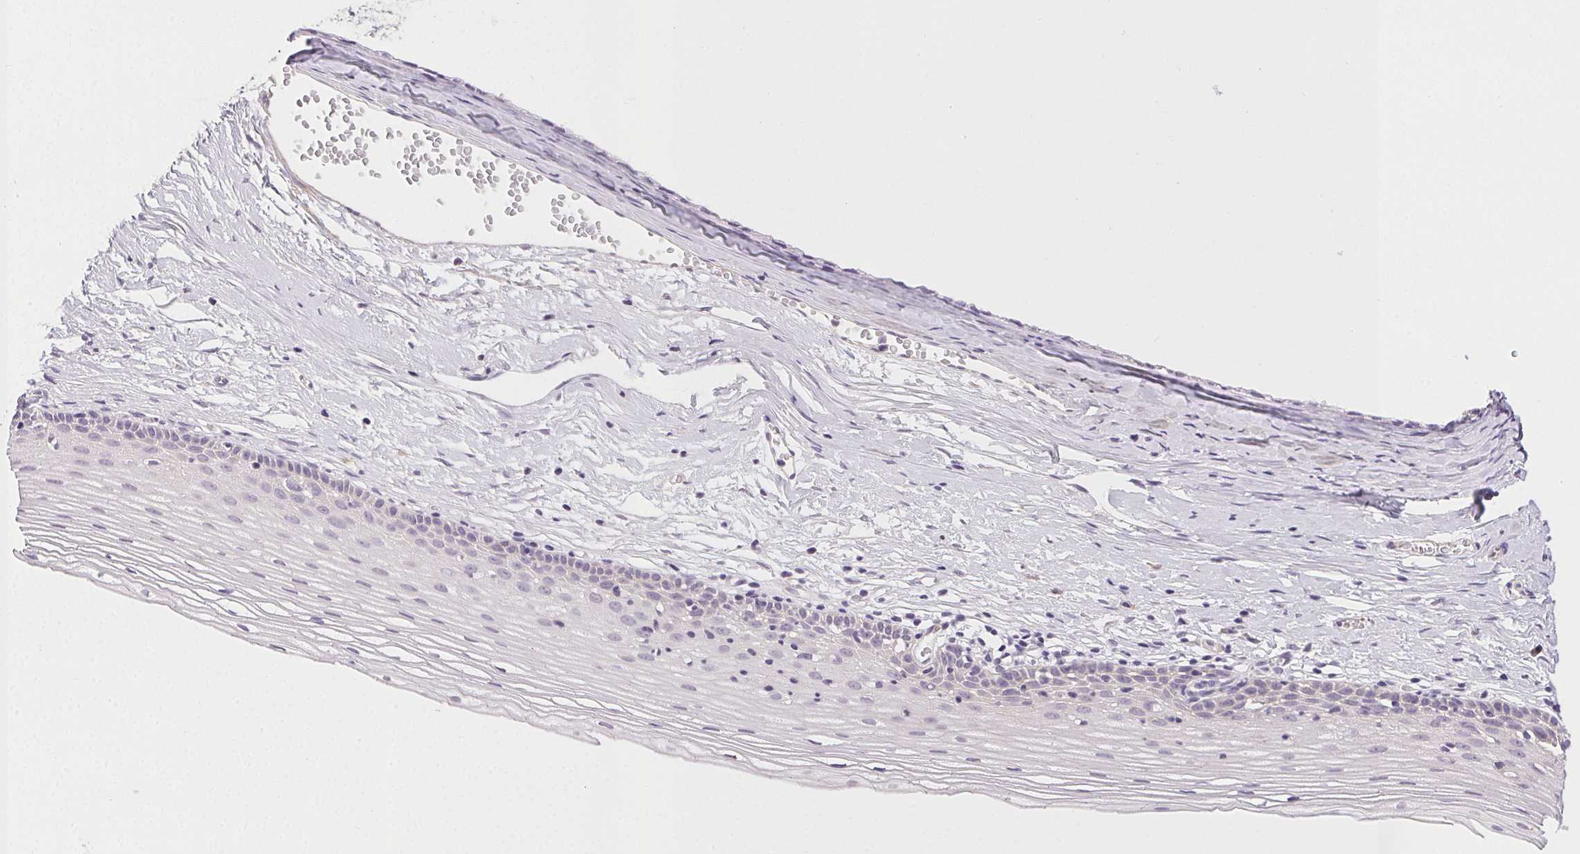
{"staining": {"intensity": "negative", "quantity": "none", "location": "none"}, "tissue": "cervix", "cell_type": "Glandular cells", "image_type": "normal", "snomed": [{"axis": "morphology", "description": "Normal tissue, NOS"}, {"axis": "topography", "description": "Cervix"}], "caption": "High power microscopy histopathology image of an immunohistochemistry (IHC) photomicrograph of unremarkable cervix, revealing no significant expression in glandular cells.", "gene": "CSN1S1", "patient": {"sex": "female", "age": 40}}